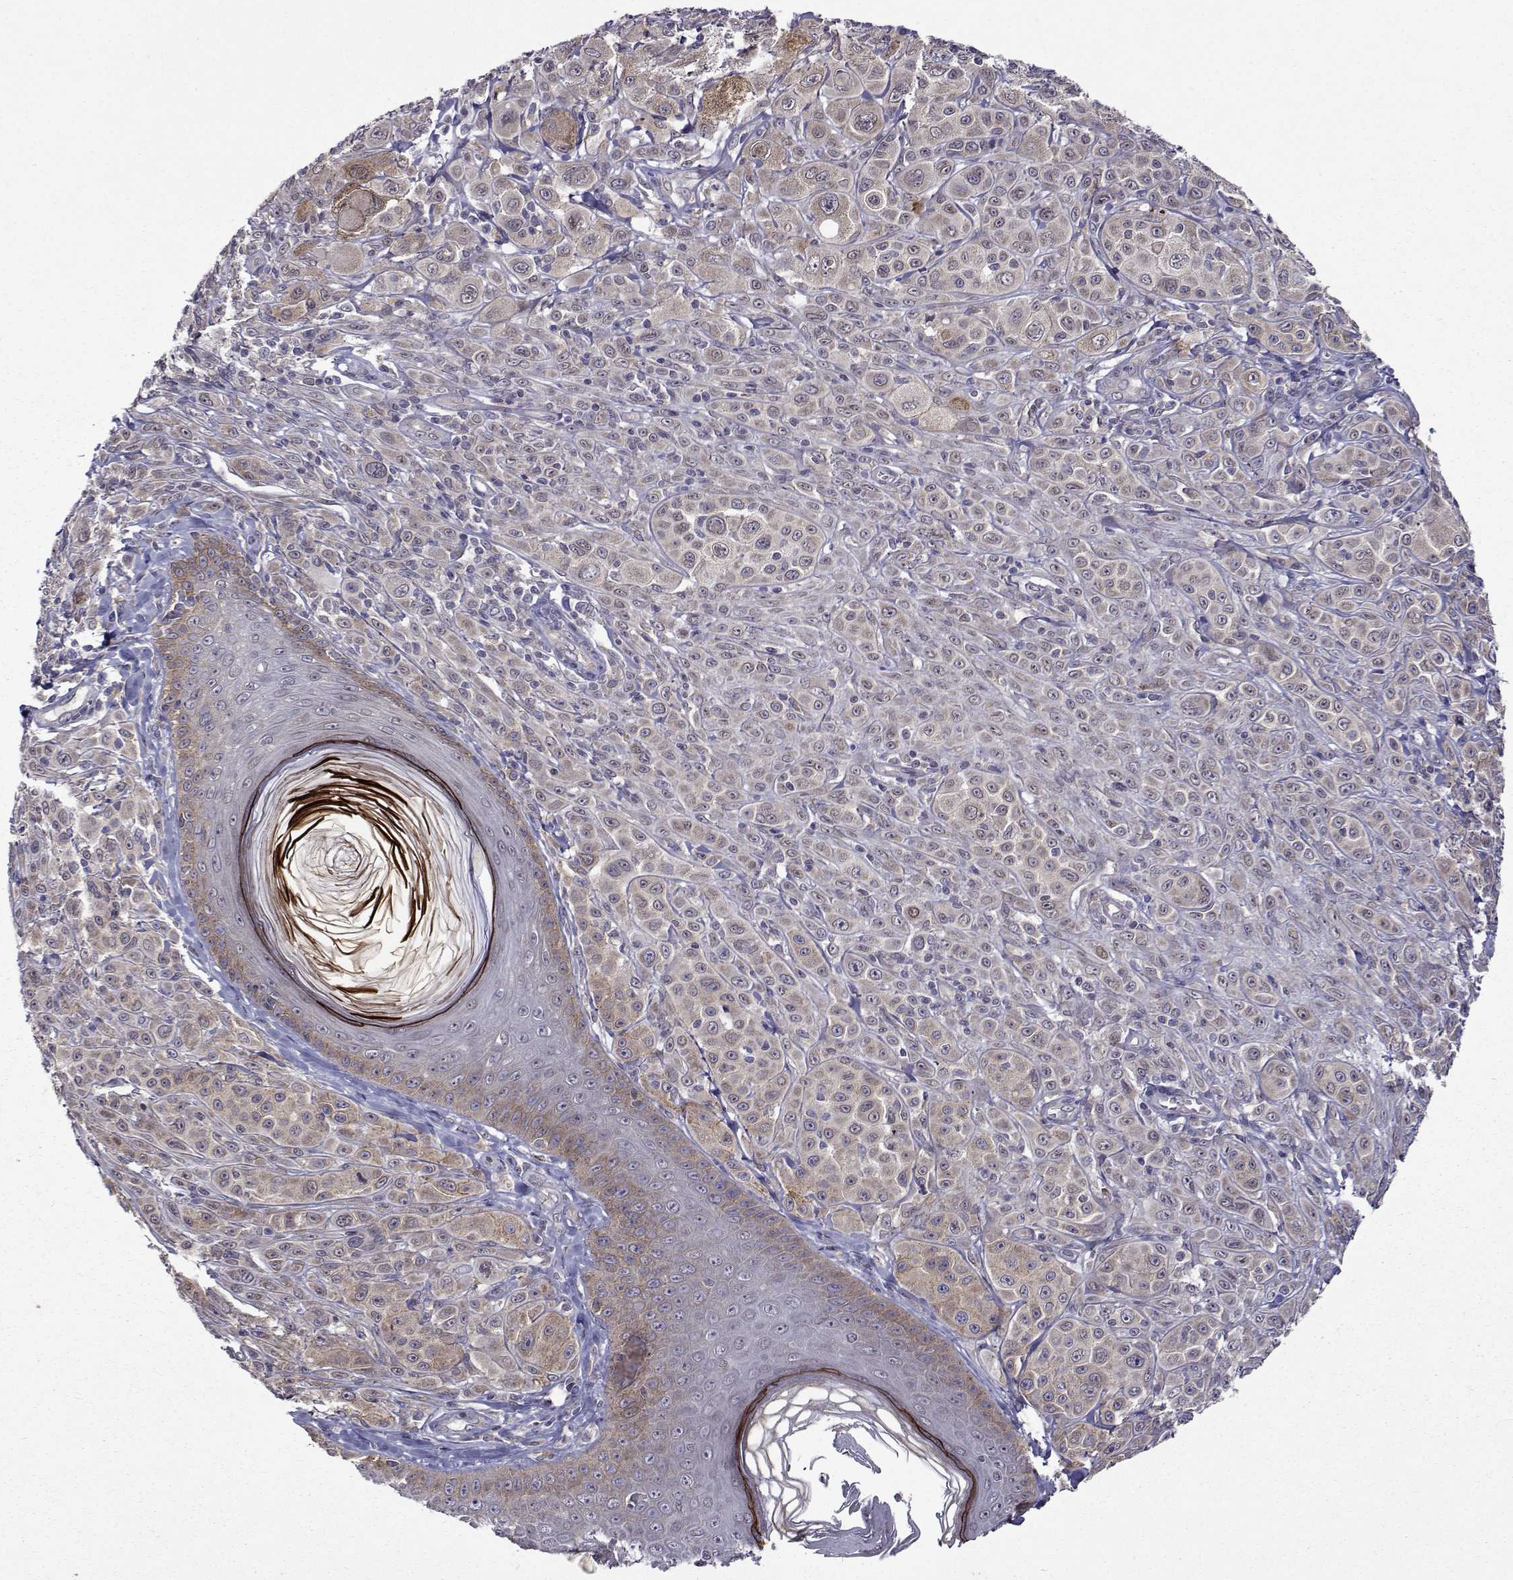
{"staining": {"intensity": "weak", "quantity": ">75%", "location": "cytoplasmic/membranous"}, "tissue": "melanoma", "cell_type": "Tumor cells", "image_type": "cancer", "snomed": [{"axis": "morphology", "description": "Malignant melanoma, NOS"}, {"axis": "topography", "description": "Skin"}], "caption": "Human melanoma stained for a protein (brown) shows weak cytoplasmic/membranous positive staining in approximately >75% of tumor cells.", "gene": "TARBP2", "patient": {"sex": "male", "age": 67}}